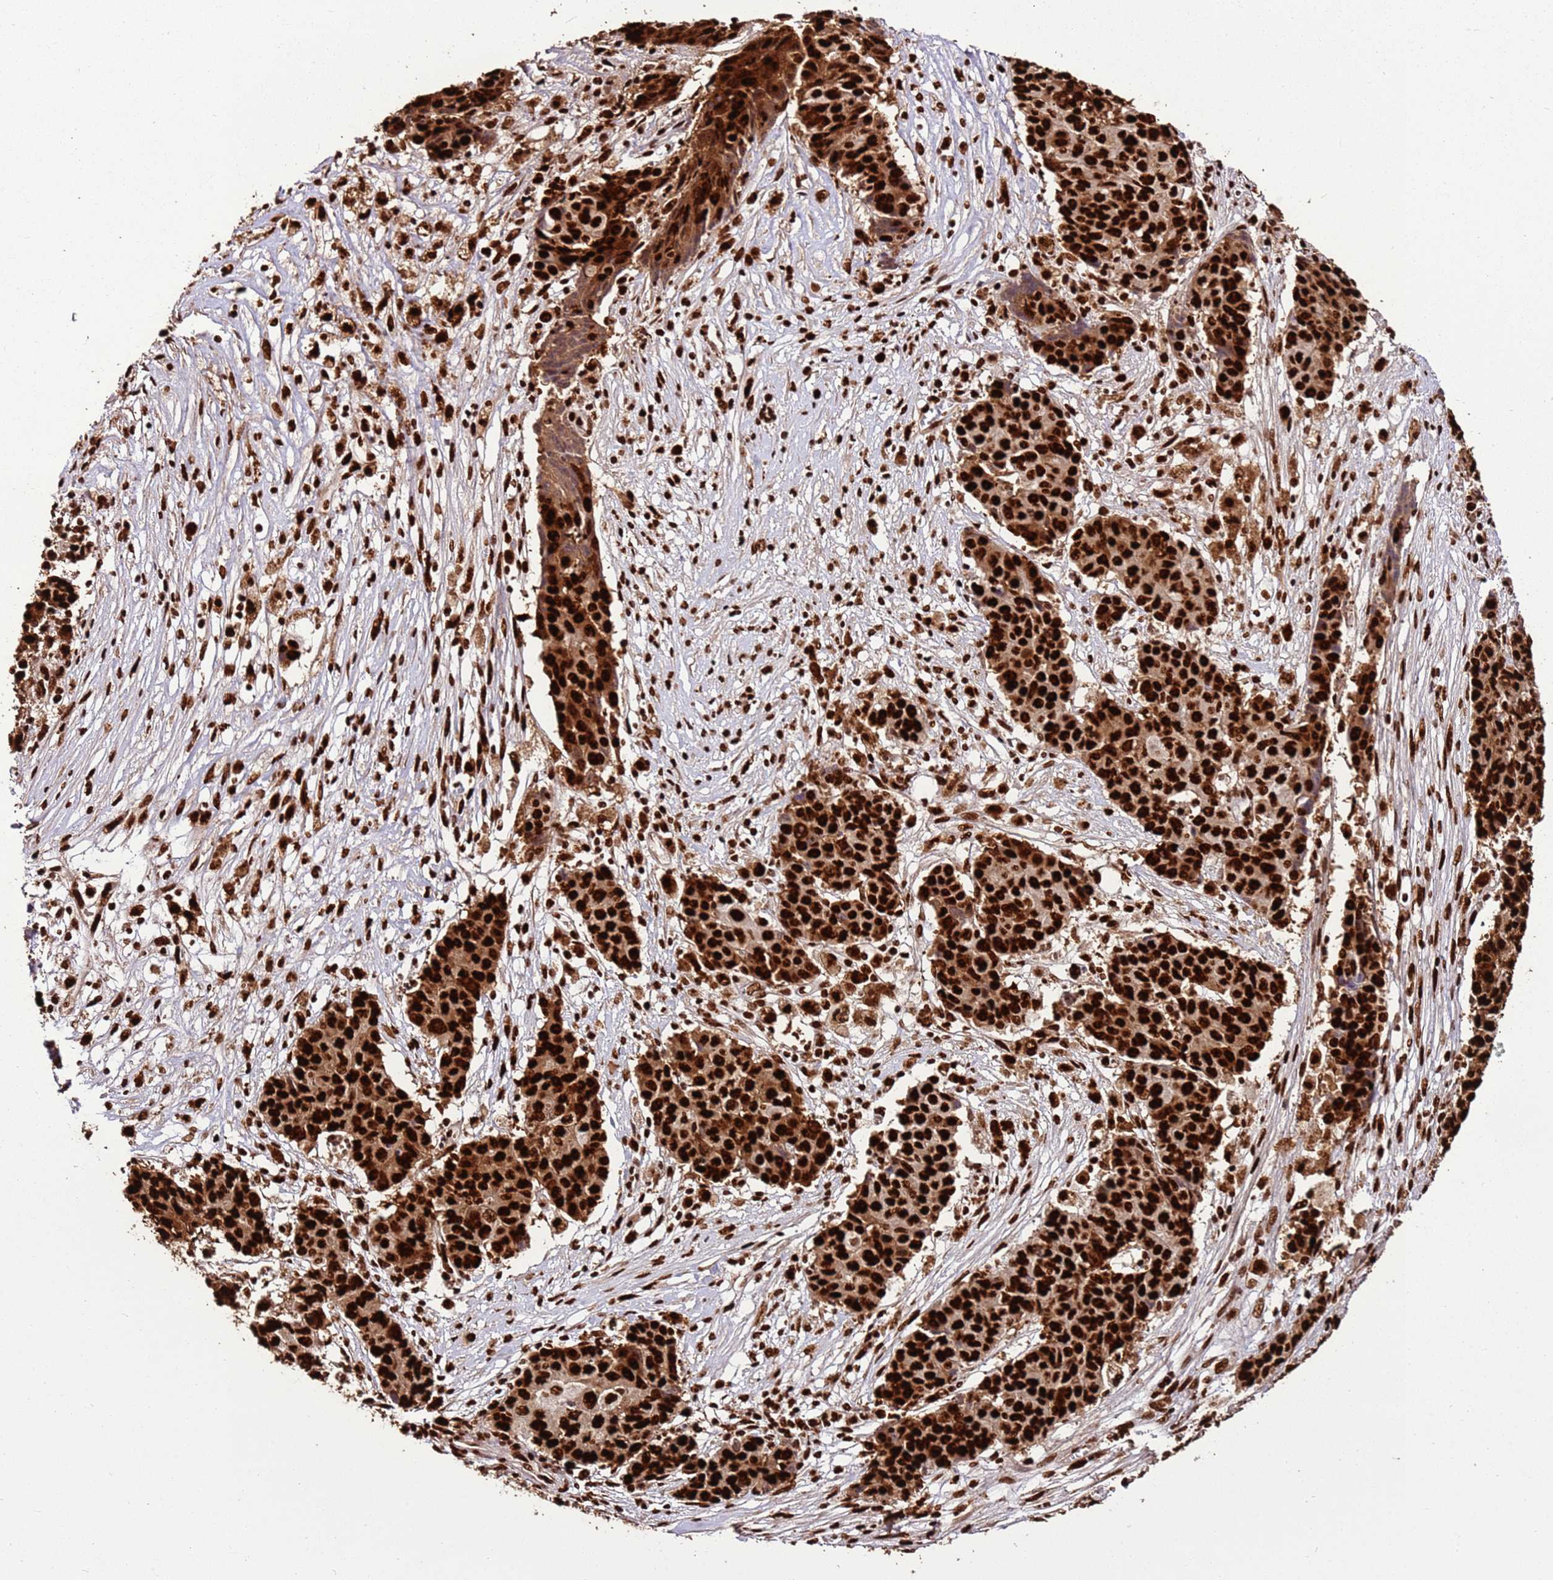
{"staining": {"intensity": "strong", "quantity": ">75%", "location": "nuclear"}, "tissue": "ovarian cancer", "cell_type": "Tumor cells", "image_type": "cancer", "snomed": [{"axis": "morphology", "description": "Carcinoma, endometroid"}, {"axis": "topography", "description": "Ovary"}], "caption": "Immunohistochemistry photomicrograph of neoplastic tissue: ovarian endometroid carcinoma stained using IHC demonstrates high levels of strong protein expression localized specifically in the nuclear of tumor cells, appearing as a nuclear brown color.", "gene": "HNRNPAB", "patient": {"sex": "female", "age": 42}}